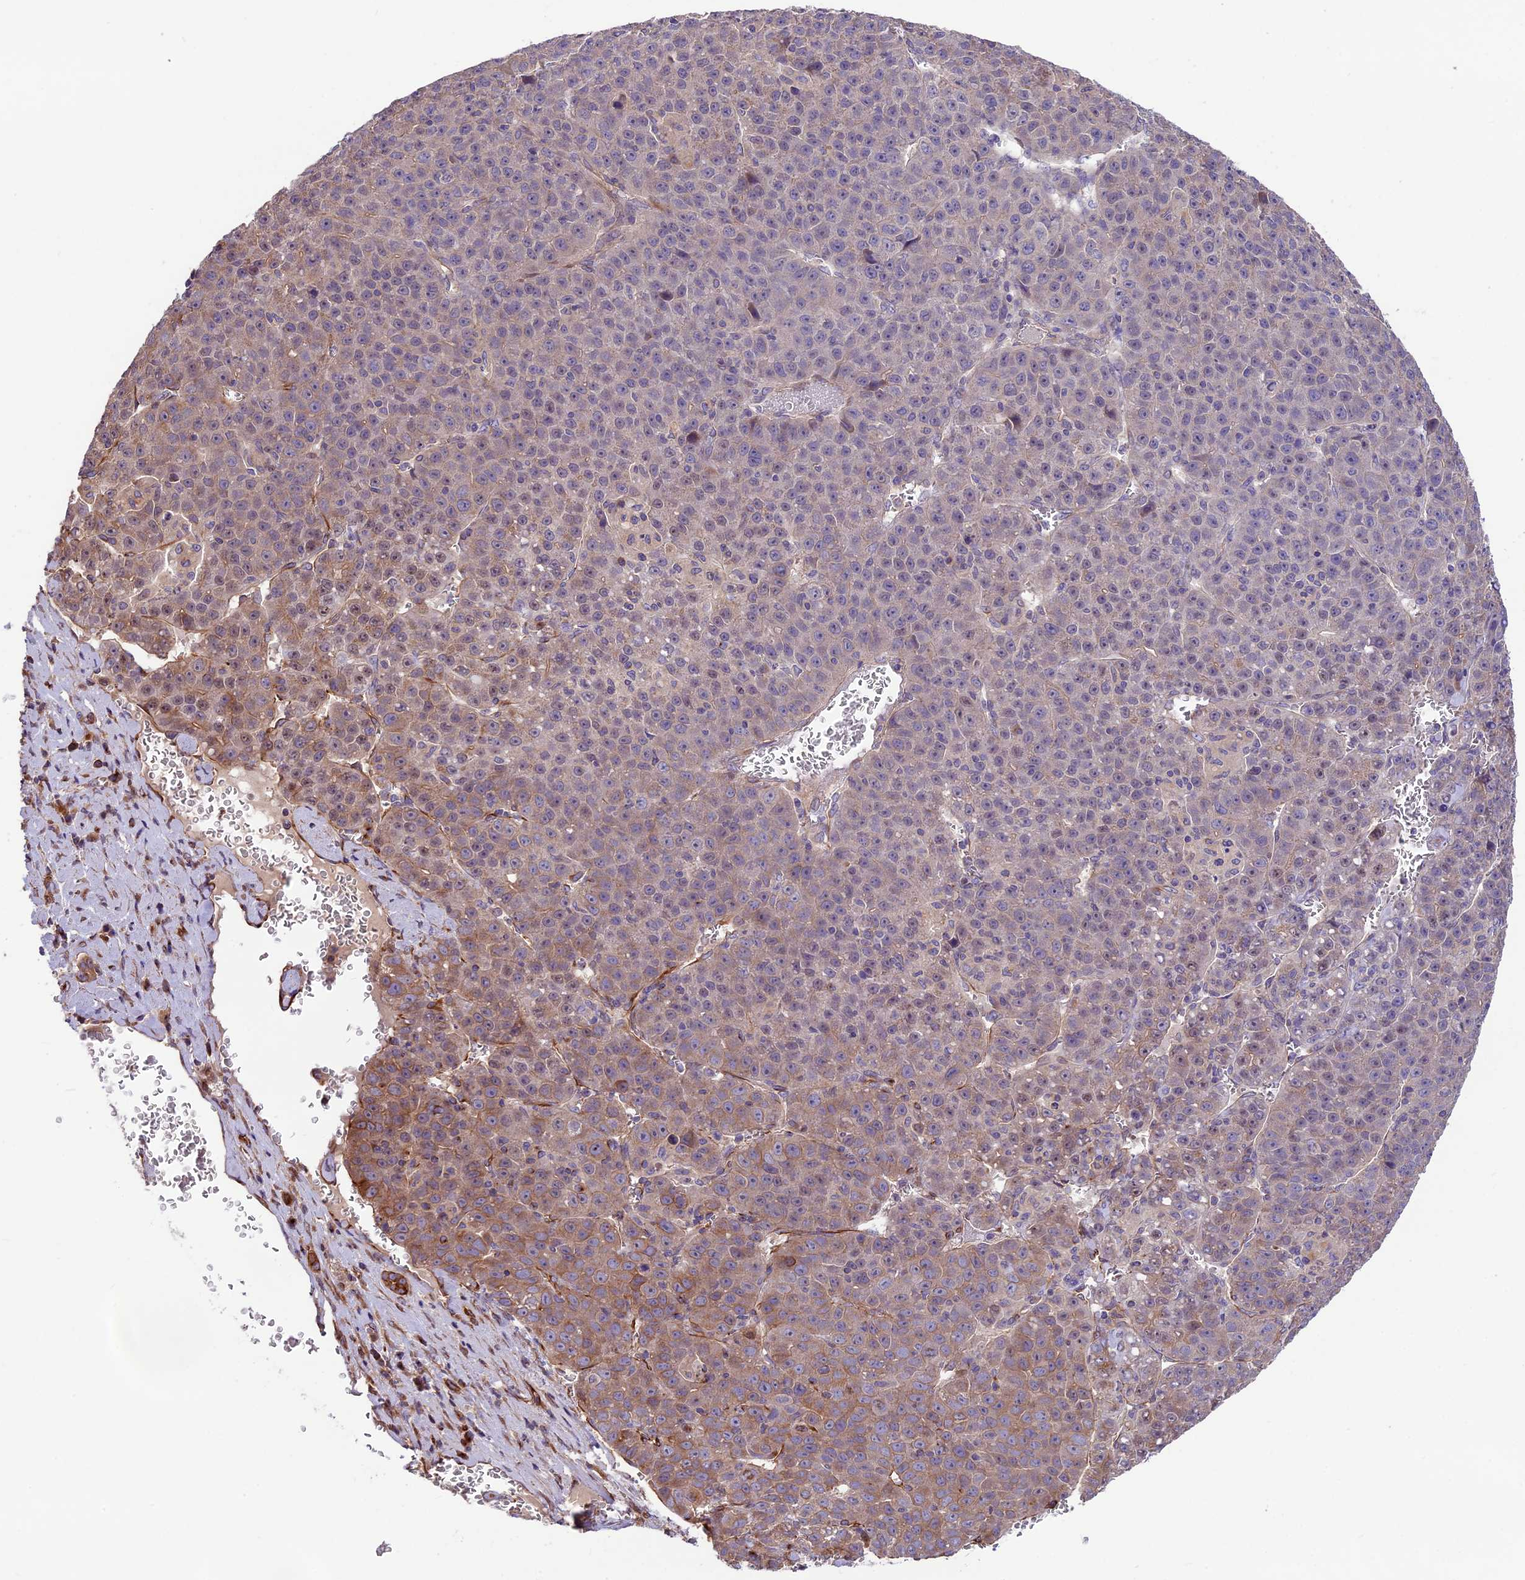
{"staining": {"intensity": "moderate", "quantity": "<25%", "location": "cytoplasmic/membranous"}, "tissue": "liver cancer", "cell_type": "Tumor cells", "image_type": "cancer", "snomed": [{"axis": "morphology", "description": "Carcinoma, Hepatocellular, NOS"}, {"axis": "topography", "description": "Liver"}], "caption": "This photomicrograph demonstrates IHC staining of human liver cancer (hepatocellular carcinoma), with low moderate cytoplasmic/membranous expression in about <25% of tumor cells.", "gene": "ANO3", "patient": {"sex": "female", "age": 53}}